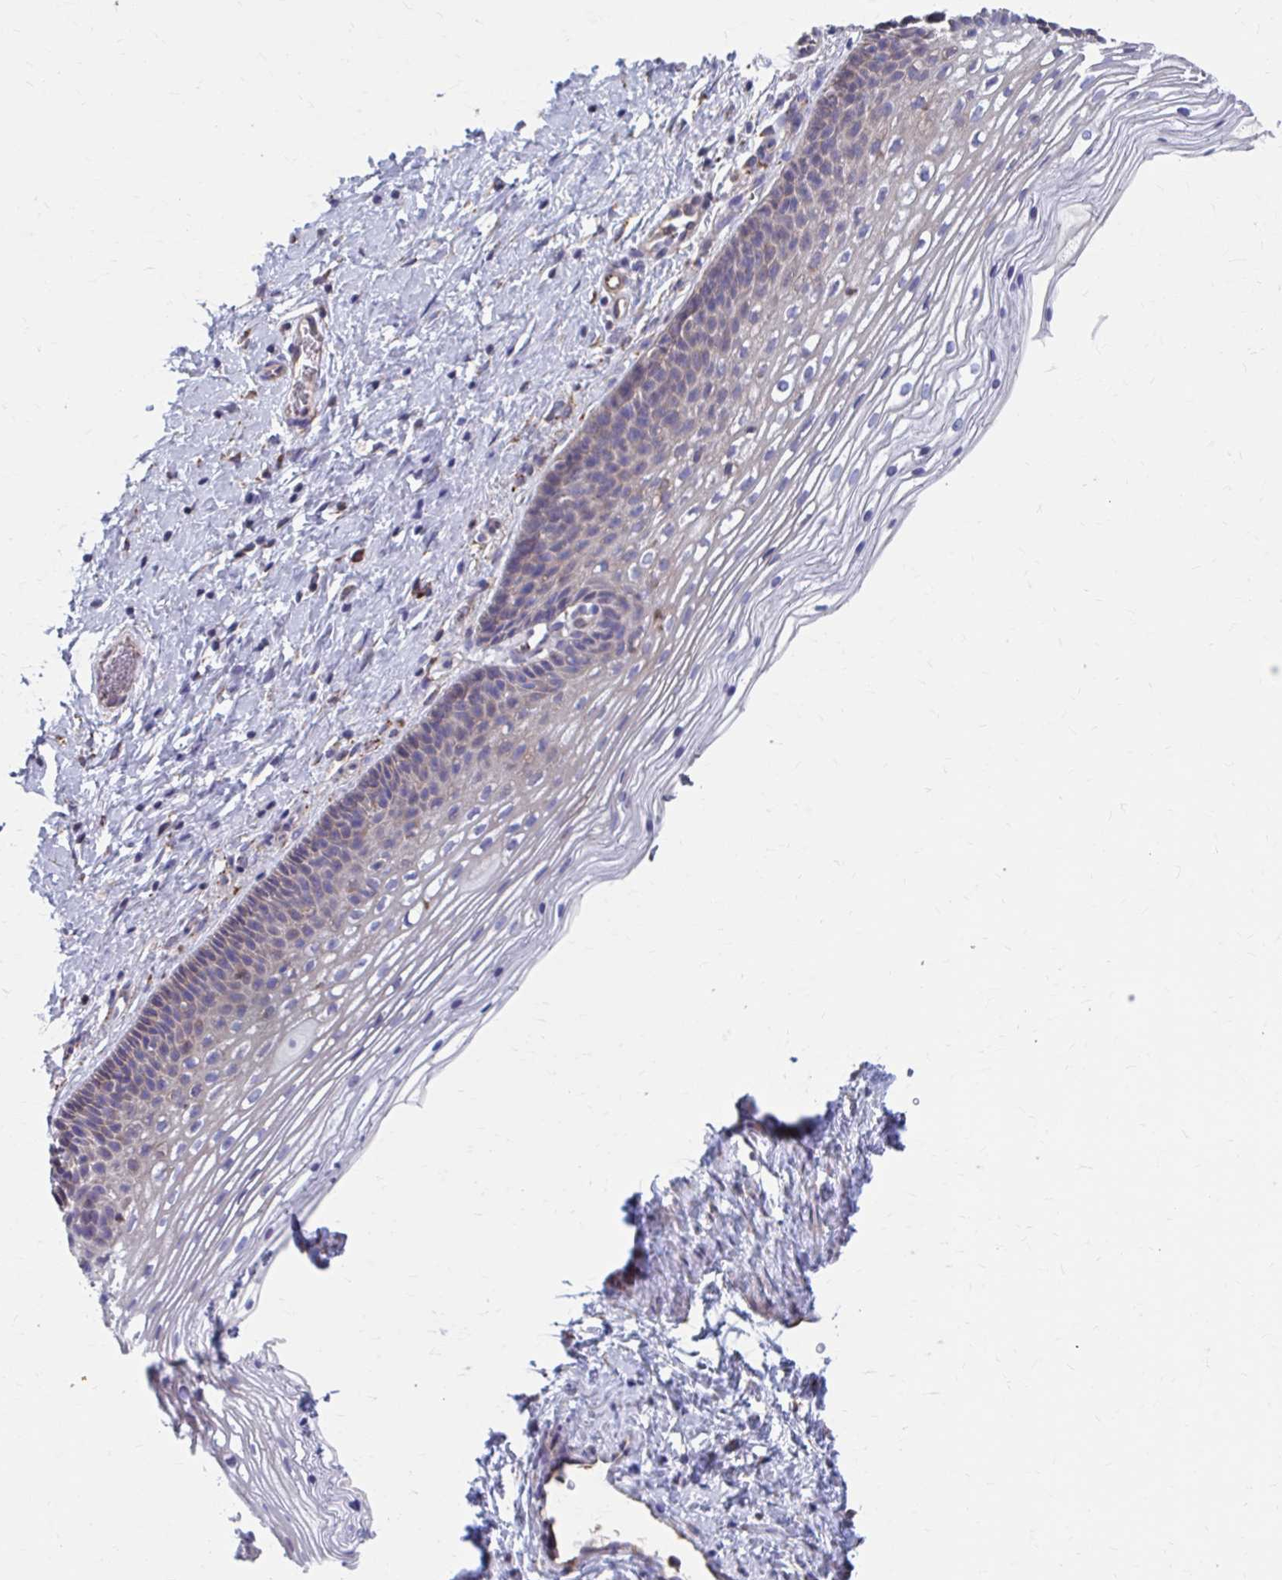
{"staining": {"intensity": "weak", "quantity": "<25%", "location": "cytoplasmic/membranous"}, "tissue": "cervix", "cell_type": "Glandular cells", "image_type": "normal", "snomed": [{"axis": "morphology", "description": "Normal tissue, NOS"}, {"axis": "topography", "description": "Cervix"}], "caption": "IHC image of unremarkable cervix: human cervix stained with DAB shows no significant protein staining in glandular cells. (Immunohistochemistry (ihc), brightfield microscopy, high magnification).", "gene": "FKBP2", "patient": {"sex": "female", "age": 34}}